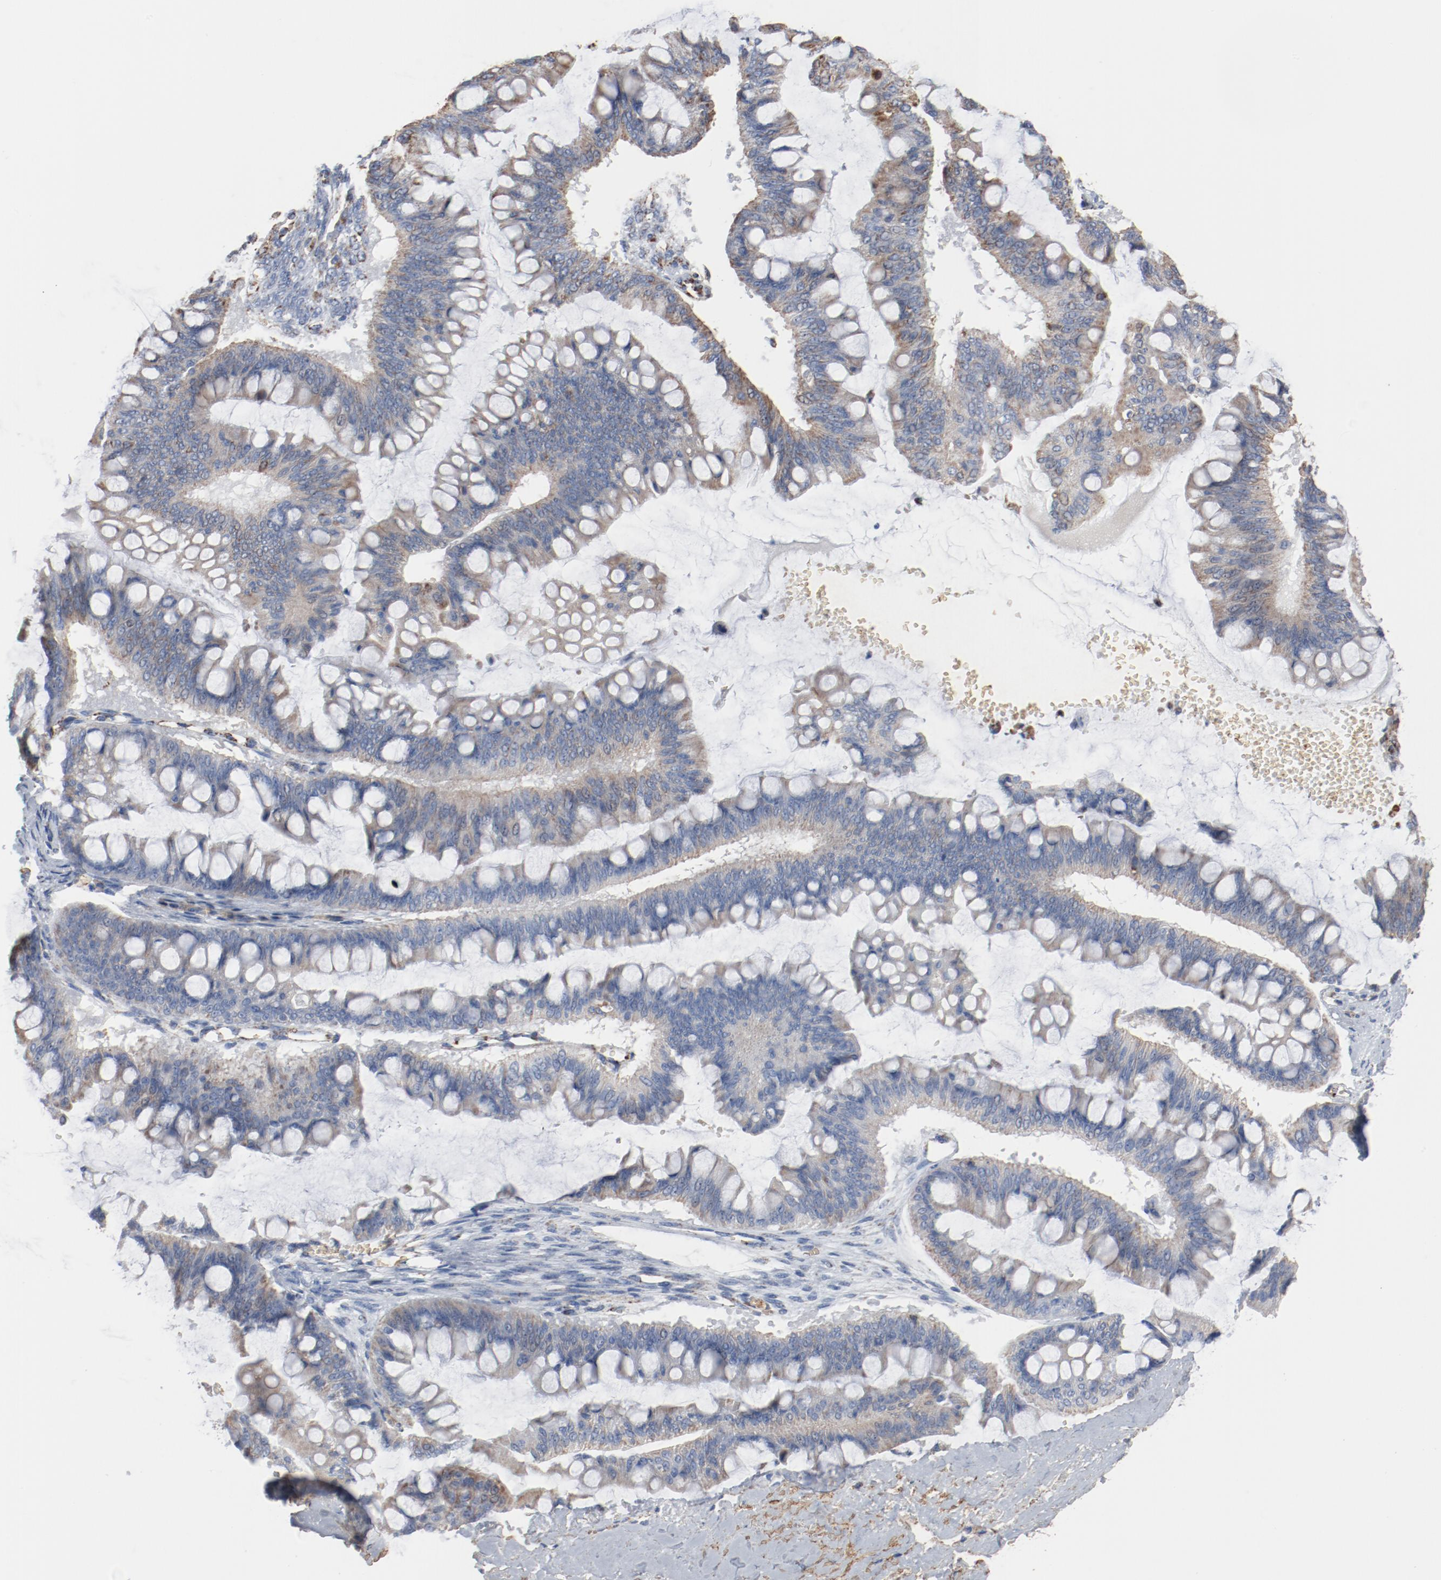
{"staining": {"intensity": "weak", "quantity": "25%-75%", "location": "cytoplasmic/membranous"}, "tissue": "ovarian cancer", "cell_type": "Tumor cells", "image_type": "cancer", "snomed": [{"axis": "morphology", "description": "Cystadenocarcinoma, mucinous, NOS"}, {"axis": "topography", "description": "Ovary"}], "caption": "Human mucinous cystadenocarcinoma (ovarian) stained with a protein marker exhibits weak staining in tumor cells.", "gene": "NDUFB8", "patient": {"sex": "female", "age": 73}}